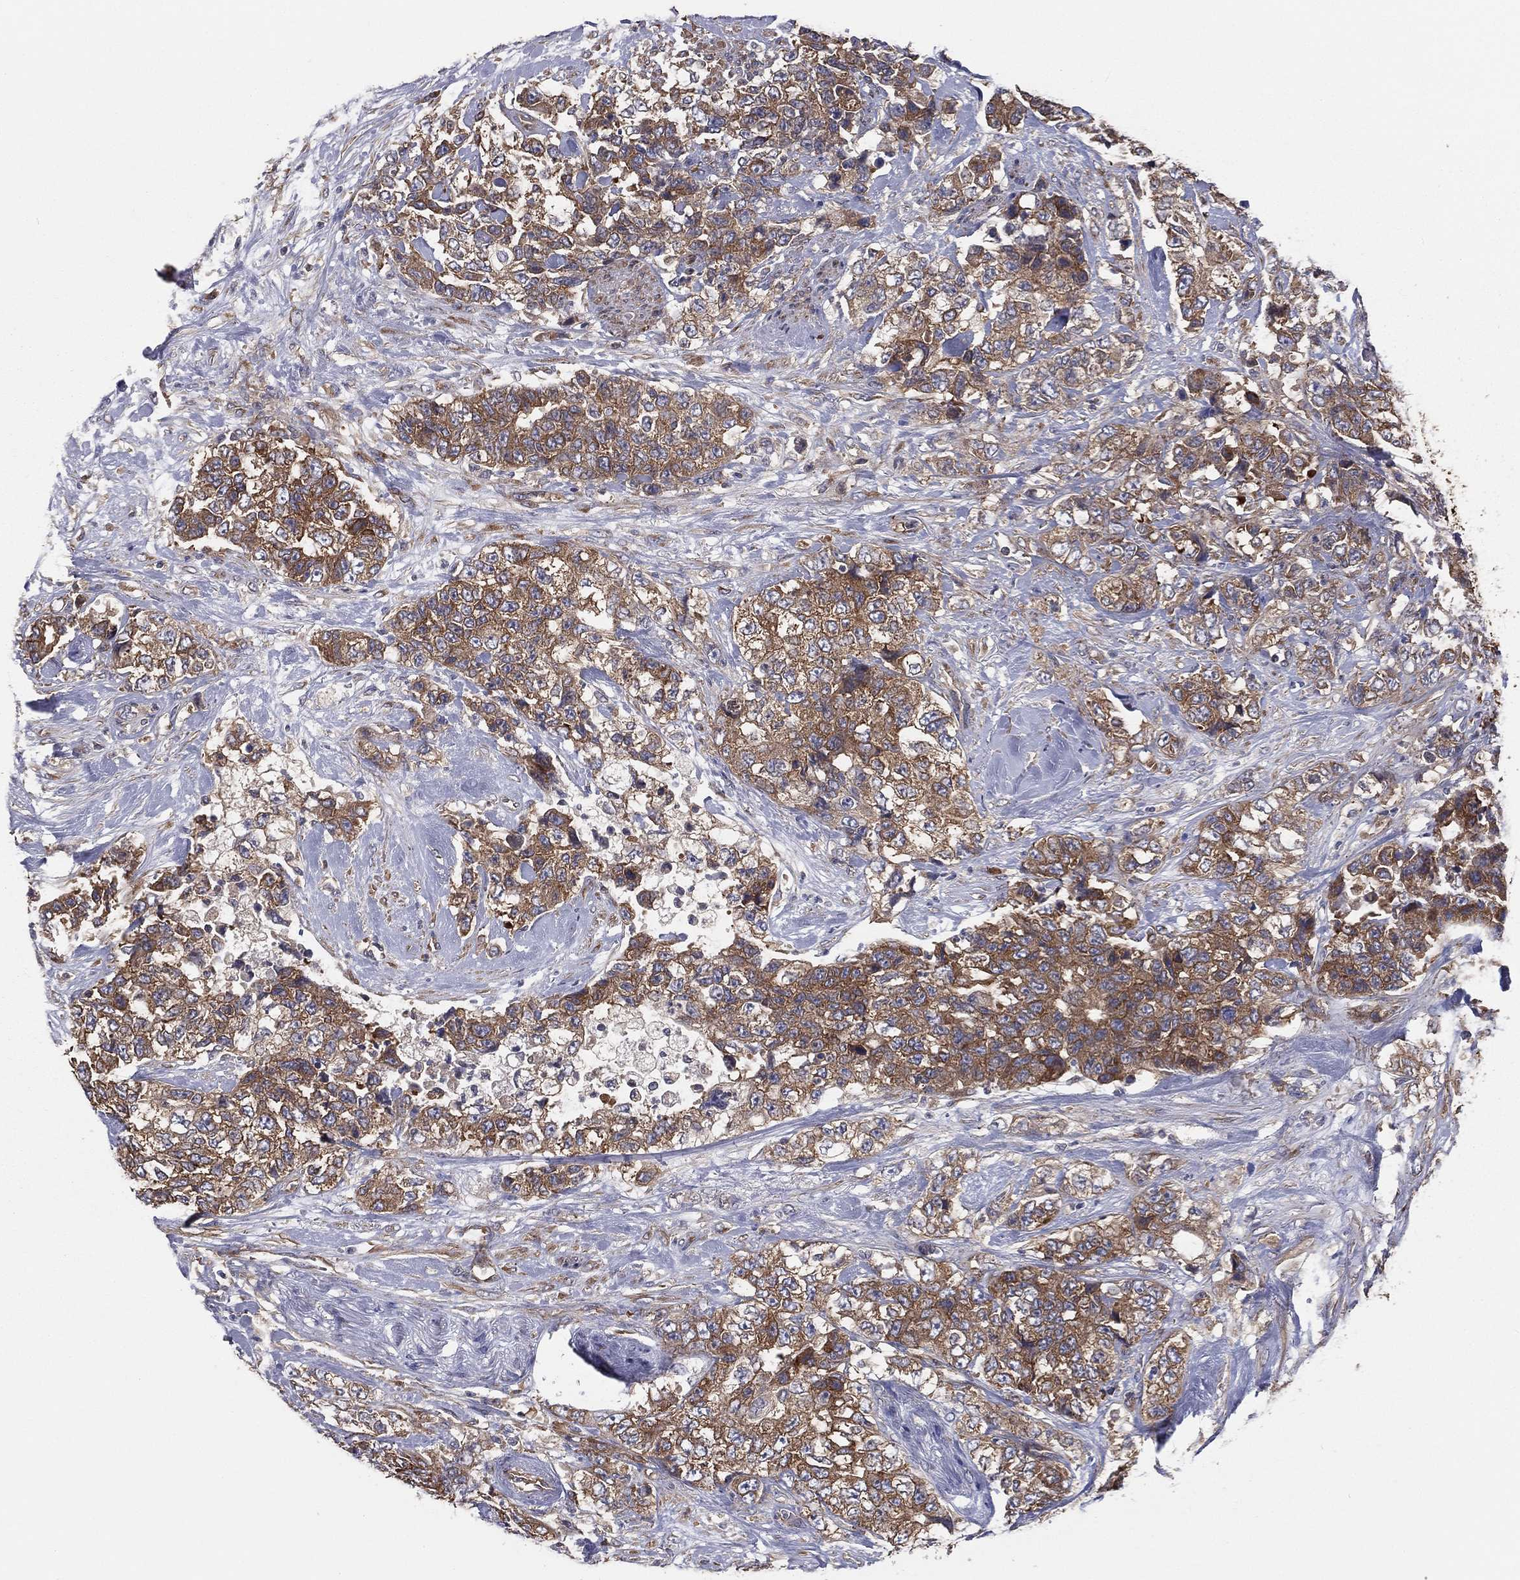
{"staining": {"intensity": "moderate", "quantity": ">75%", "location": "cytoplasmic/membranous"}, "tissue": "urothelial cancer", "cell_type": "Tumor cells", "image_type": "cancer", "snomed": [{"axis": "morphology", "description": "Urothelial carcinoma, High grade"}, {"axis": "topography", "description": "Urinary bladder"}], "caption": "Protein analysis of high-grade urothelial carcinoma tissue shows moderate cytoplasmic/membranous staining in about >75% of tumor cells. The staining was performed using DAB, with brown indicating positive protein expression. Nuclei are stained blue with hematoxylin.", "gene": "EIF2B5", "patient": {"sex": "female", "age": 78}}